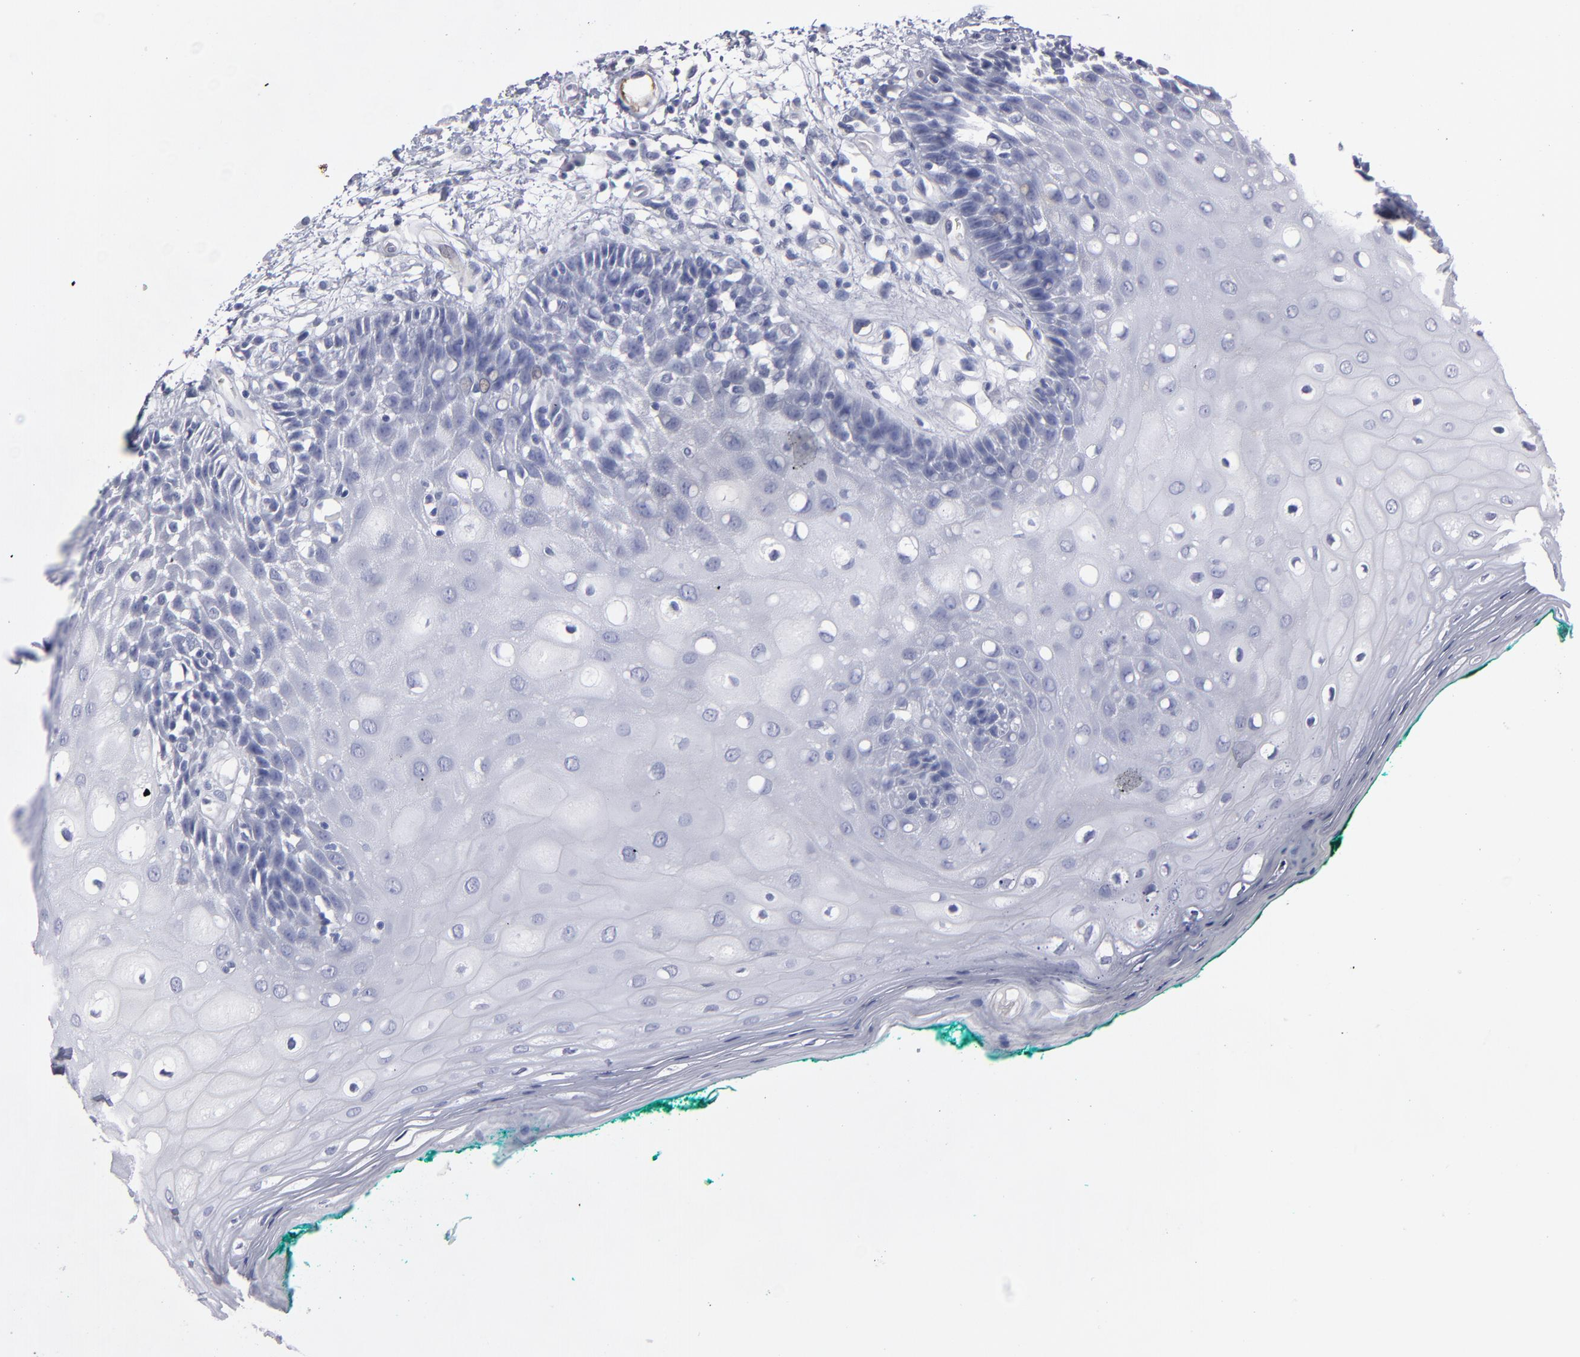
{"staining": {"intensity": "negative", "quantity": "none", "location": "none"}, "tissue": "oral mucosa", "cell_type": "Squamous epithelial cells", "image_type": "normal", "snomed": [{"axis": "morphology", "description": "Normal tissue, NOS"}, {"axis": "morphology", "description": "Squamous cell carcinoma, NOS"}, {"axis": "topography", "description": "Skeletal muscle"}, {"axis": "topography", "description": "Oral tissue"}, {"axis": "topography", "description": "Head-Neck"}], "caption": "This is an IHC micrograph of benign oral mucosa. There is no expression in squamous epithelial cells.", "gene": "CADM3", "patient": {"sex": "female", "age": 84}}